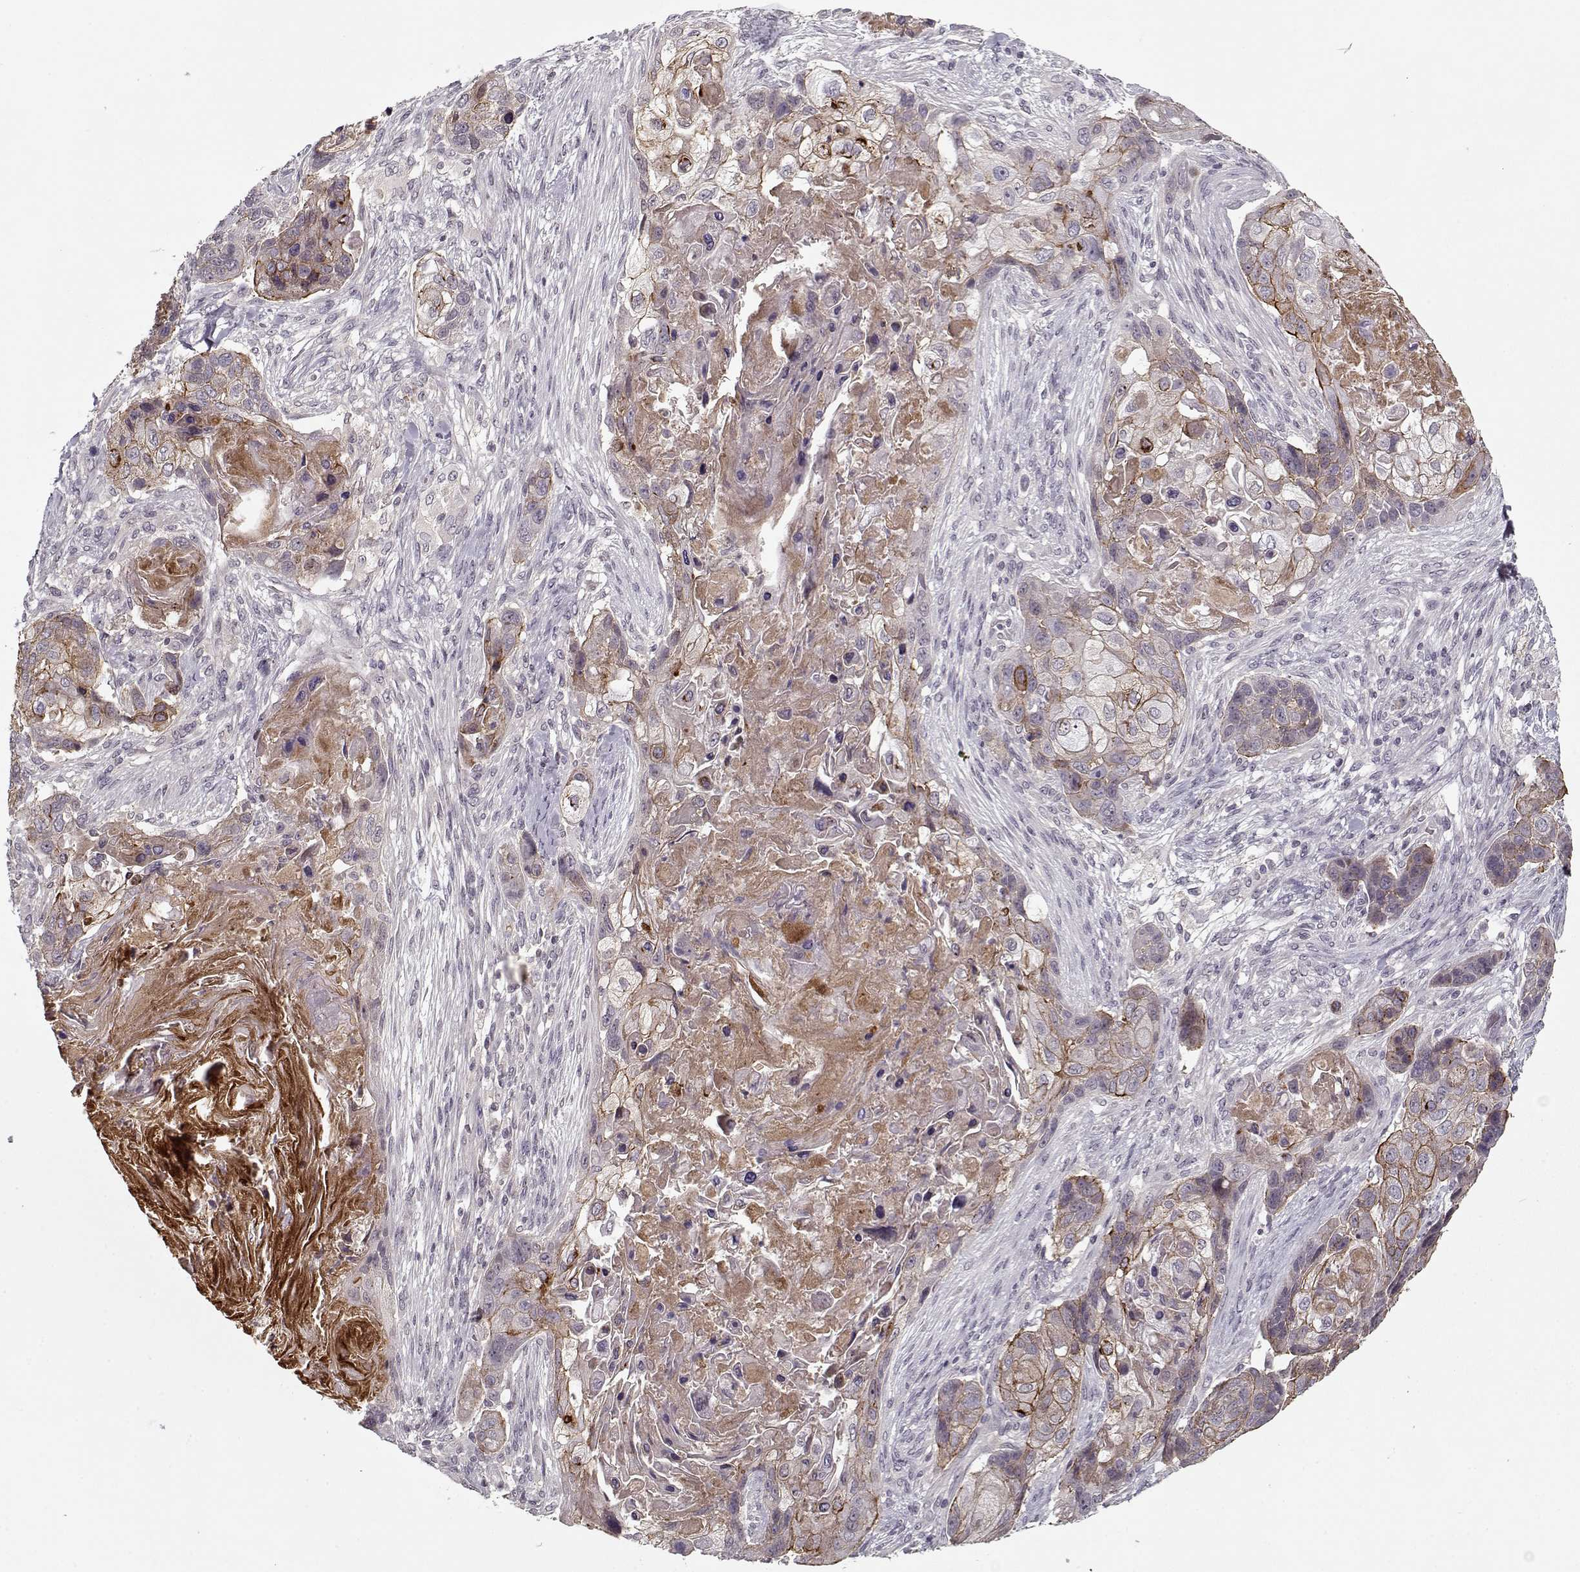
{"staining": {"intensity": "moderate", "quantity": "25%-75%", "location": "cytoplasmic/membranous"}, "tissue": "lung cancer", "cell_type": "Tumor cells", "image_type": "cancer", "snomed": [{"axis": "morphology", "description": "Squamous cell carcinoma, NOS"}, {"axis": "topography", "description": "Lung"}], "caption": "About 25%-75% of tumor cells in squamous cell carcinoma (lung) show moderate cytoplasmic/membranous protein positivity as visualized by brown immunohistochemical staining.", "gene": "AFM", "patient": {"sex": "male", "age": 69}}